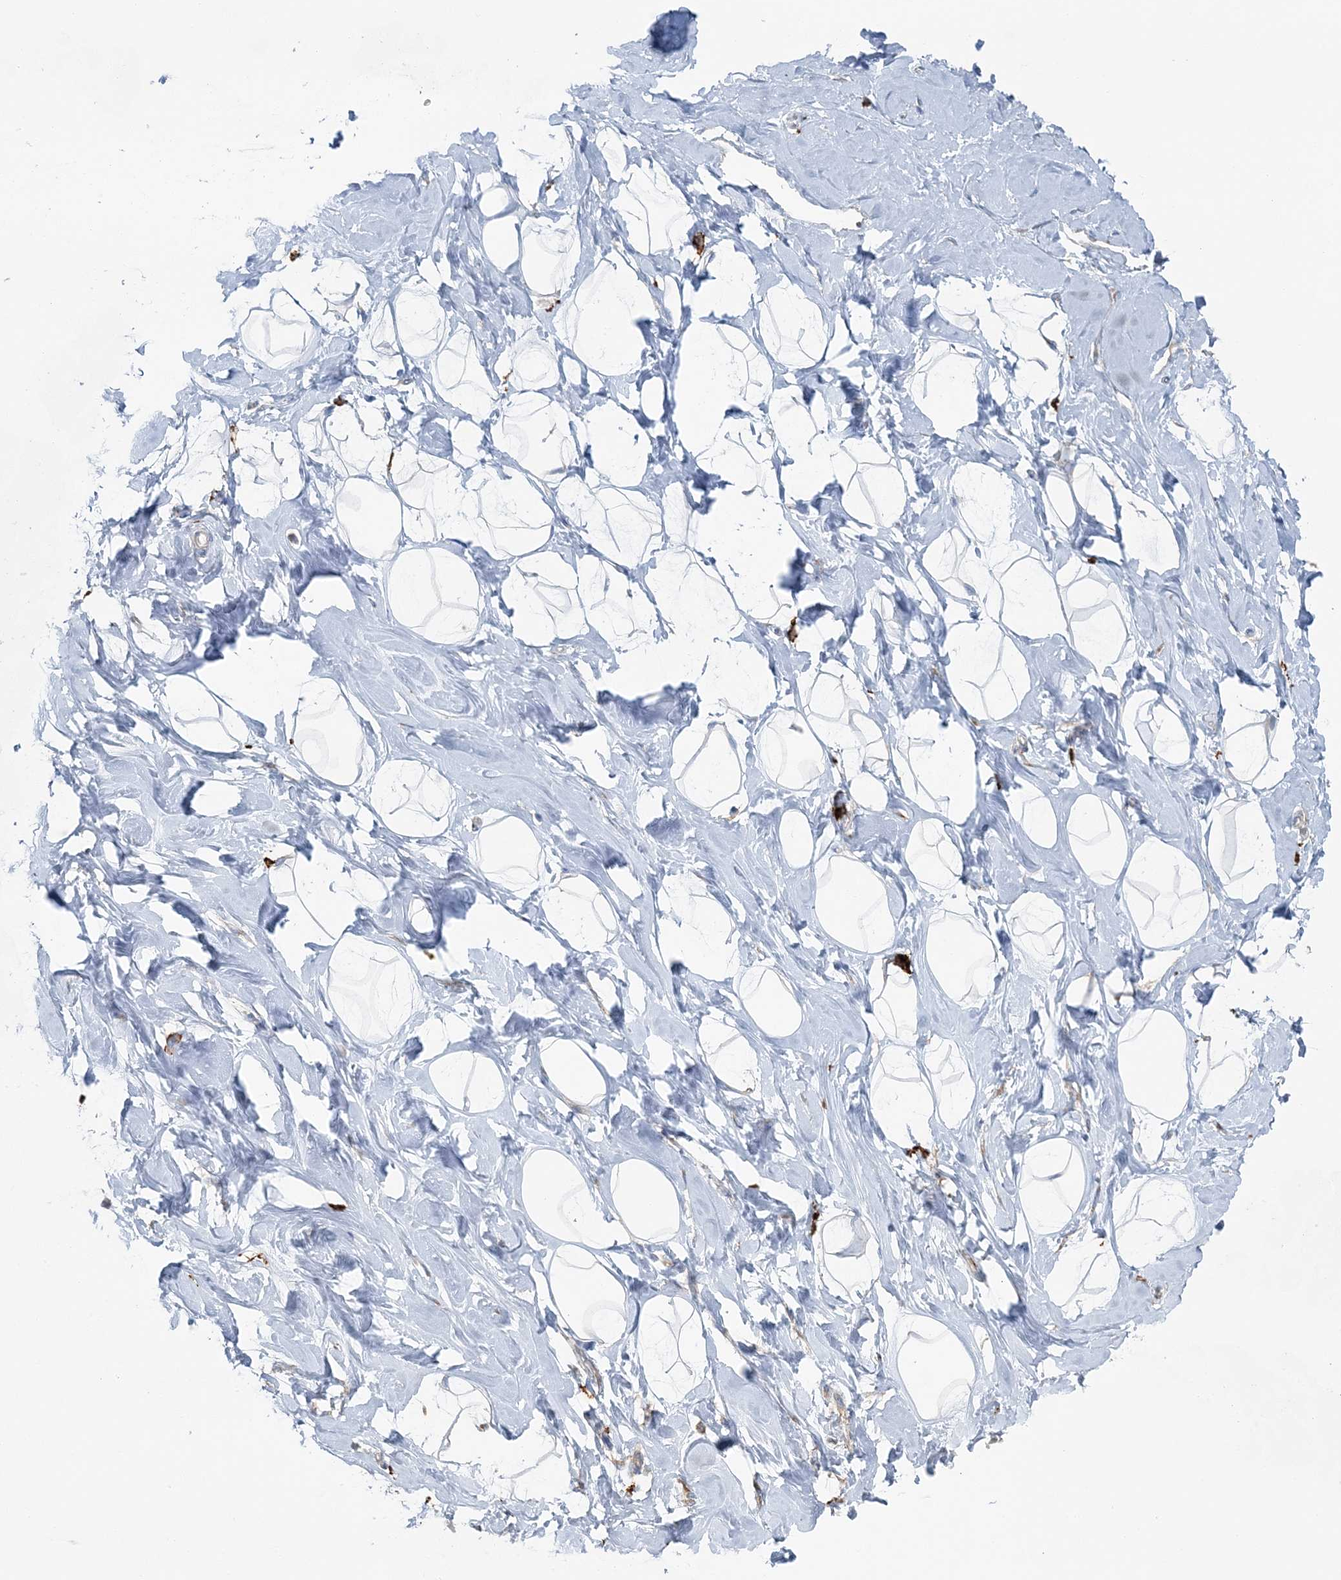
{"staining": {"intensity": "negative", "quantity": "none", "location": "none"}, "tissue": "breast", "cell_type": "Adipocytes", "image_type": "normal", "snomed": [{"axis": "morphology", "description": "Normal tissue, NOS"}, {"axis": "morphology", "description": "Adenoma, NOS"}, {"axis": "topography", "description": "Breast"}], "caption": "Breast stained for a protein using immunohistochemistry reveals no staining adipocytes.", "gene": "SNX2", "patient": {"sex": "female", "age": 23}}